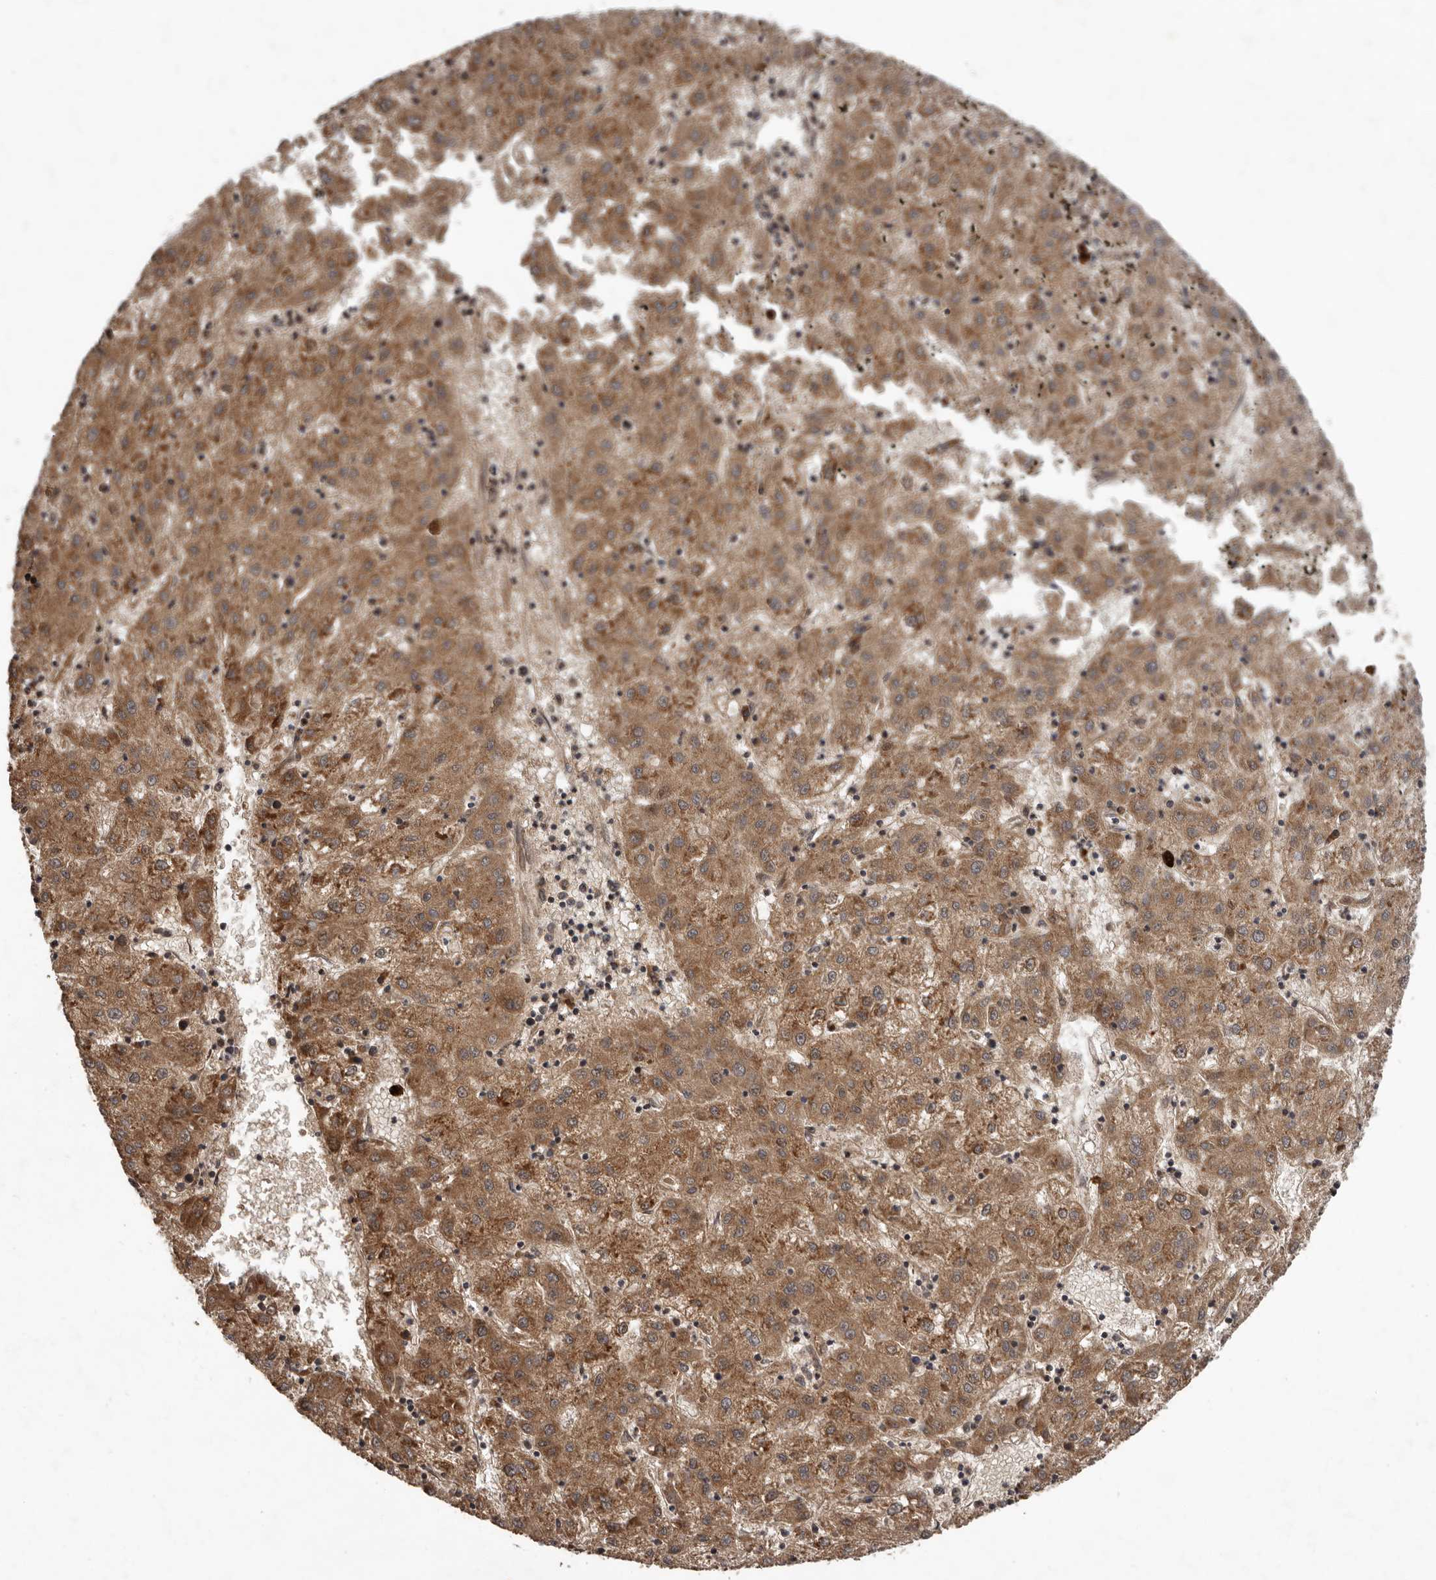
{"staining": {"intensity": "moderate", "quantity": ">75%", "location": "cytoplasmic/membranous"}, "tissue": "liver cancer", "cell_type": "Tumor cells", "image_type": "cancer", "snomed": [{"axis": "morphology", "description": "Carcinoma, Hepatocellular, NOS"}, {"axis": "topography", "description": "Liver"}], "caption": "A histopathology image of liver hepatocellular carcinoma stained for a protein displays moderate cytoplasmic/membranous brown staining in tumor cells.", "gene": "ARHGEF5", "patient": {"sex": "male", "age": 72}}